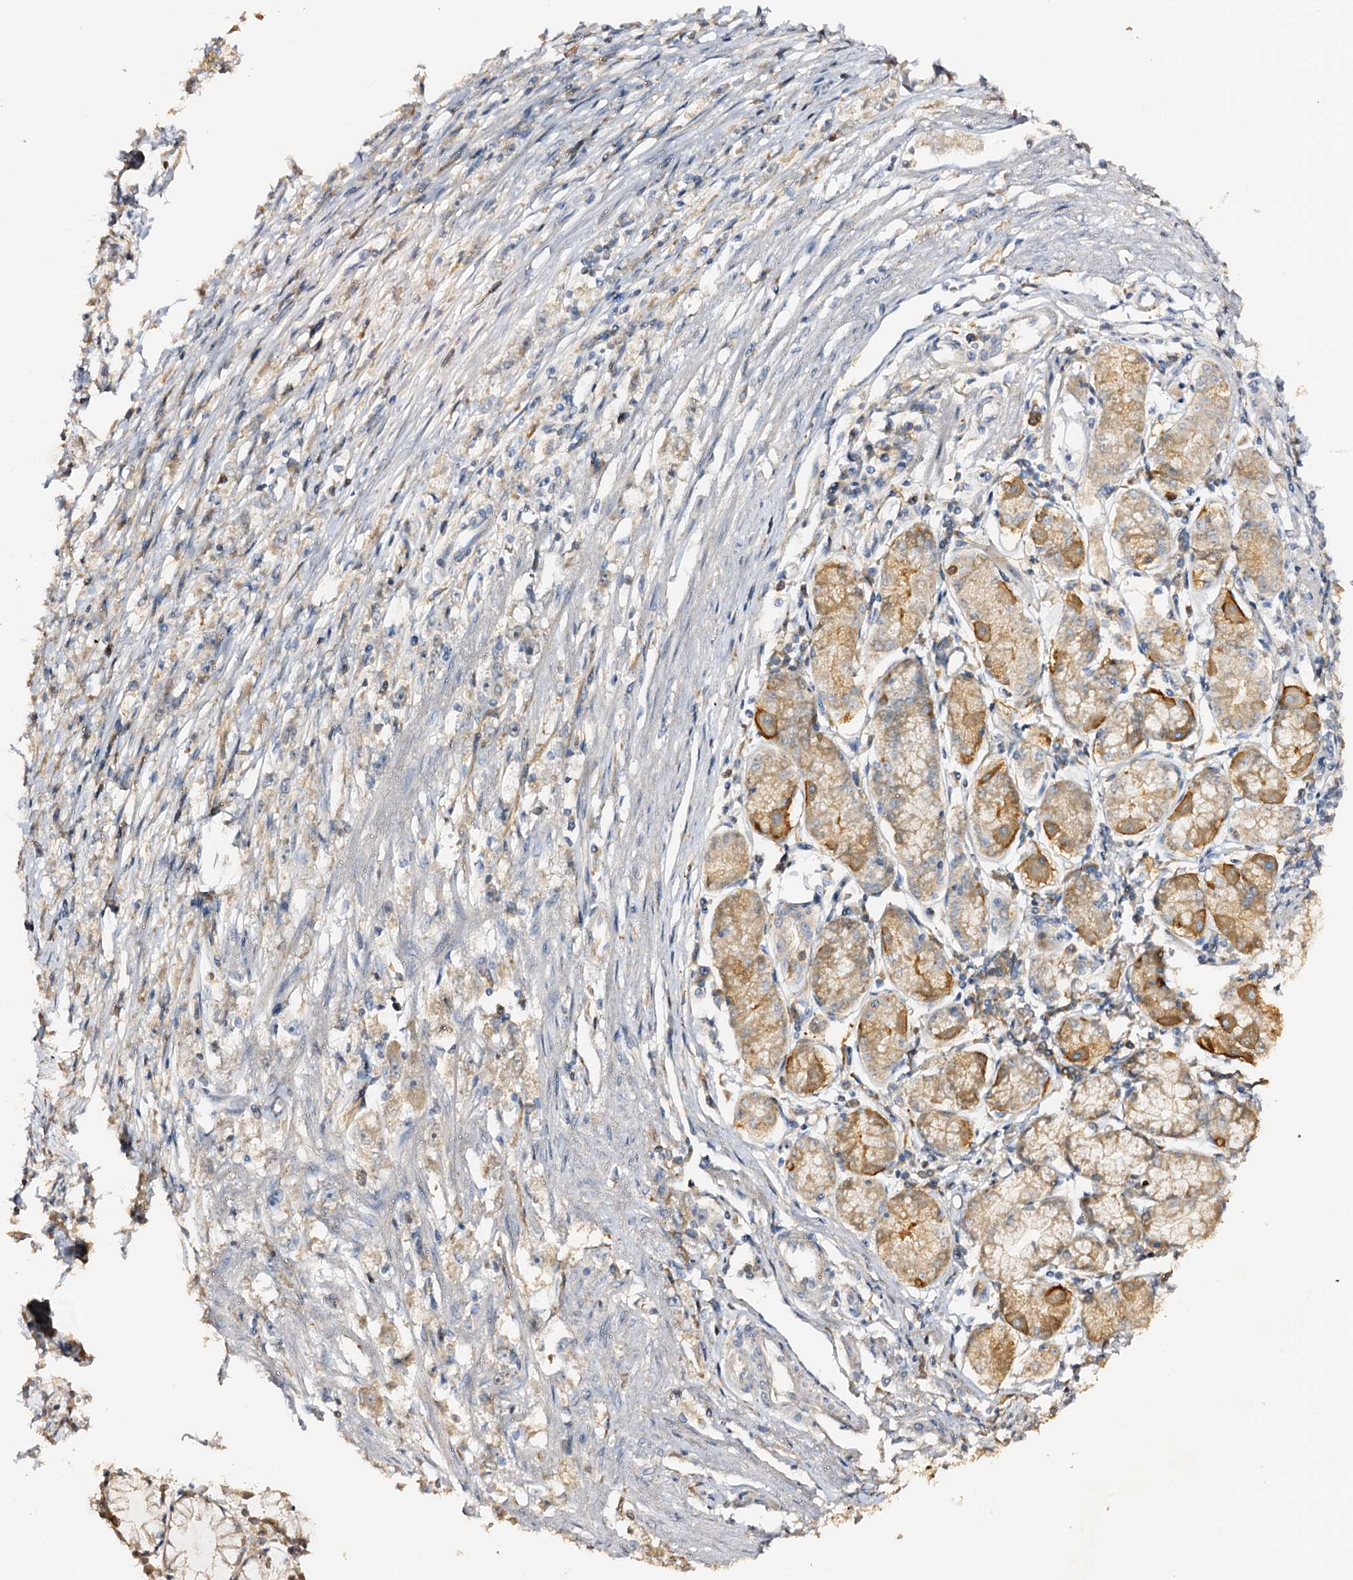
{"staining": {"intensity": "negative", "quantity": "none", "location": "none"}, "tissue": "stomach cancer", "cell_type": "Tumor cells", "image_type": "cancer", "snomed": [{"axis": "morphology", "description": "Adenocarcinoma, NOS"}, {"axis": "topography", "description": "Stomach"}], "caption": "A histopathology image of human adenocarcinoma (stomach) is negative for staining in tumor cells.", "gene": "DMXL2", "patient": {"sex": "female", "age": 59}}